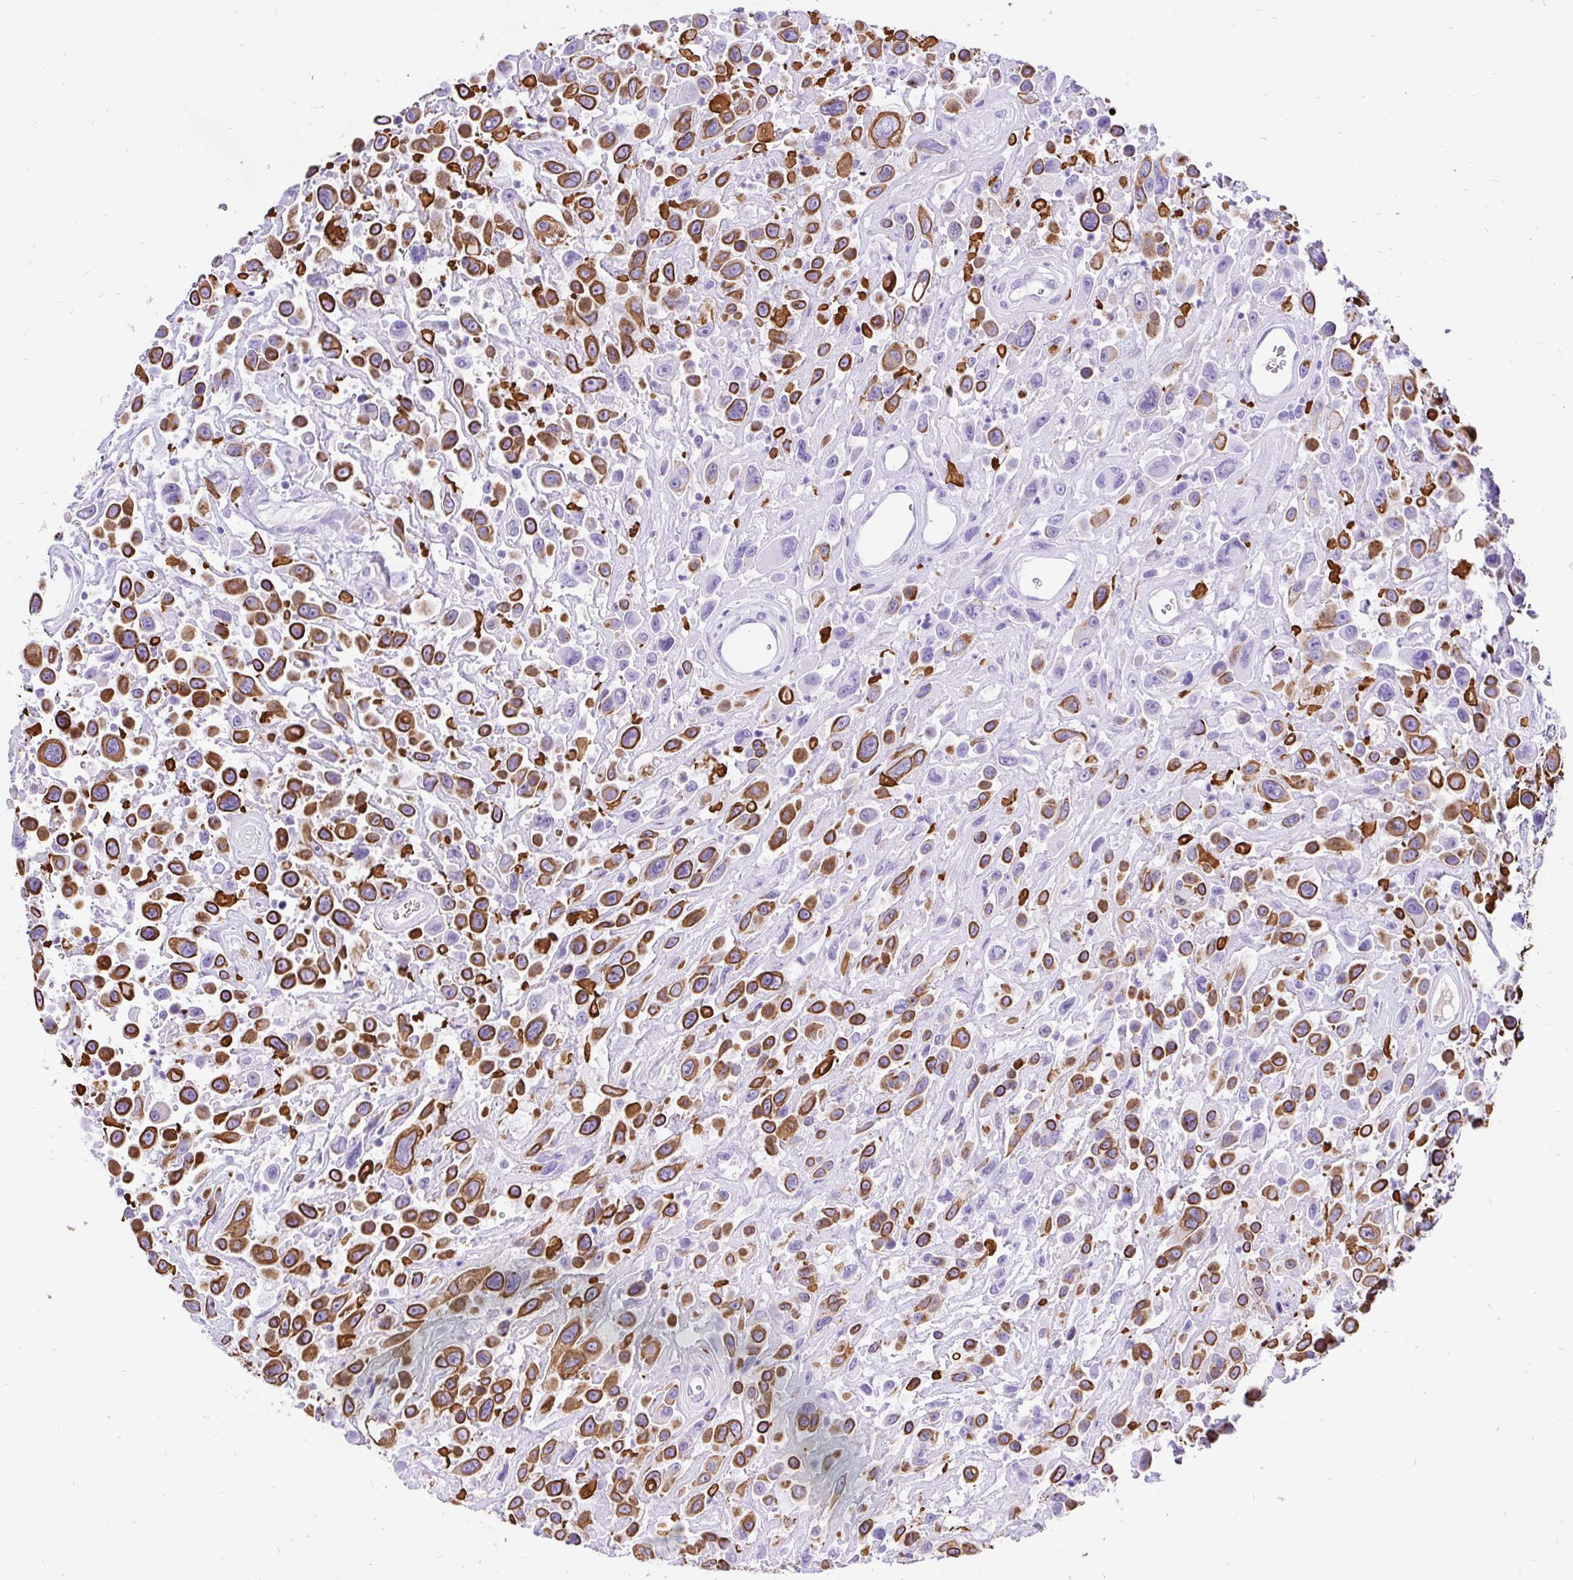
{"staining": {"intensity": "strong", "quantity": "25%-75%", "location": "cytoplasmic/membranous"}, "tissue": "urothelial cancer", "cell_type": "Tumor cells", "image_type": "cancer", "snomed": [{"axis": "morphology", "description": "Urothelial carcinoma, High grade"}, {"axis": "topography", "description": "Urinary bladder"}], "caption": "This micrograph displays immunohistochemistry (IHC) staining of urothelial cancer, with high strong cytoplasmic/membranous staining in approximately 25%-75% of tumor cells.", "gene": "KRT13", "patient": {"sex": "male", "age": 53}}